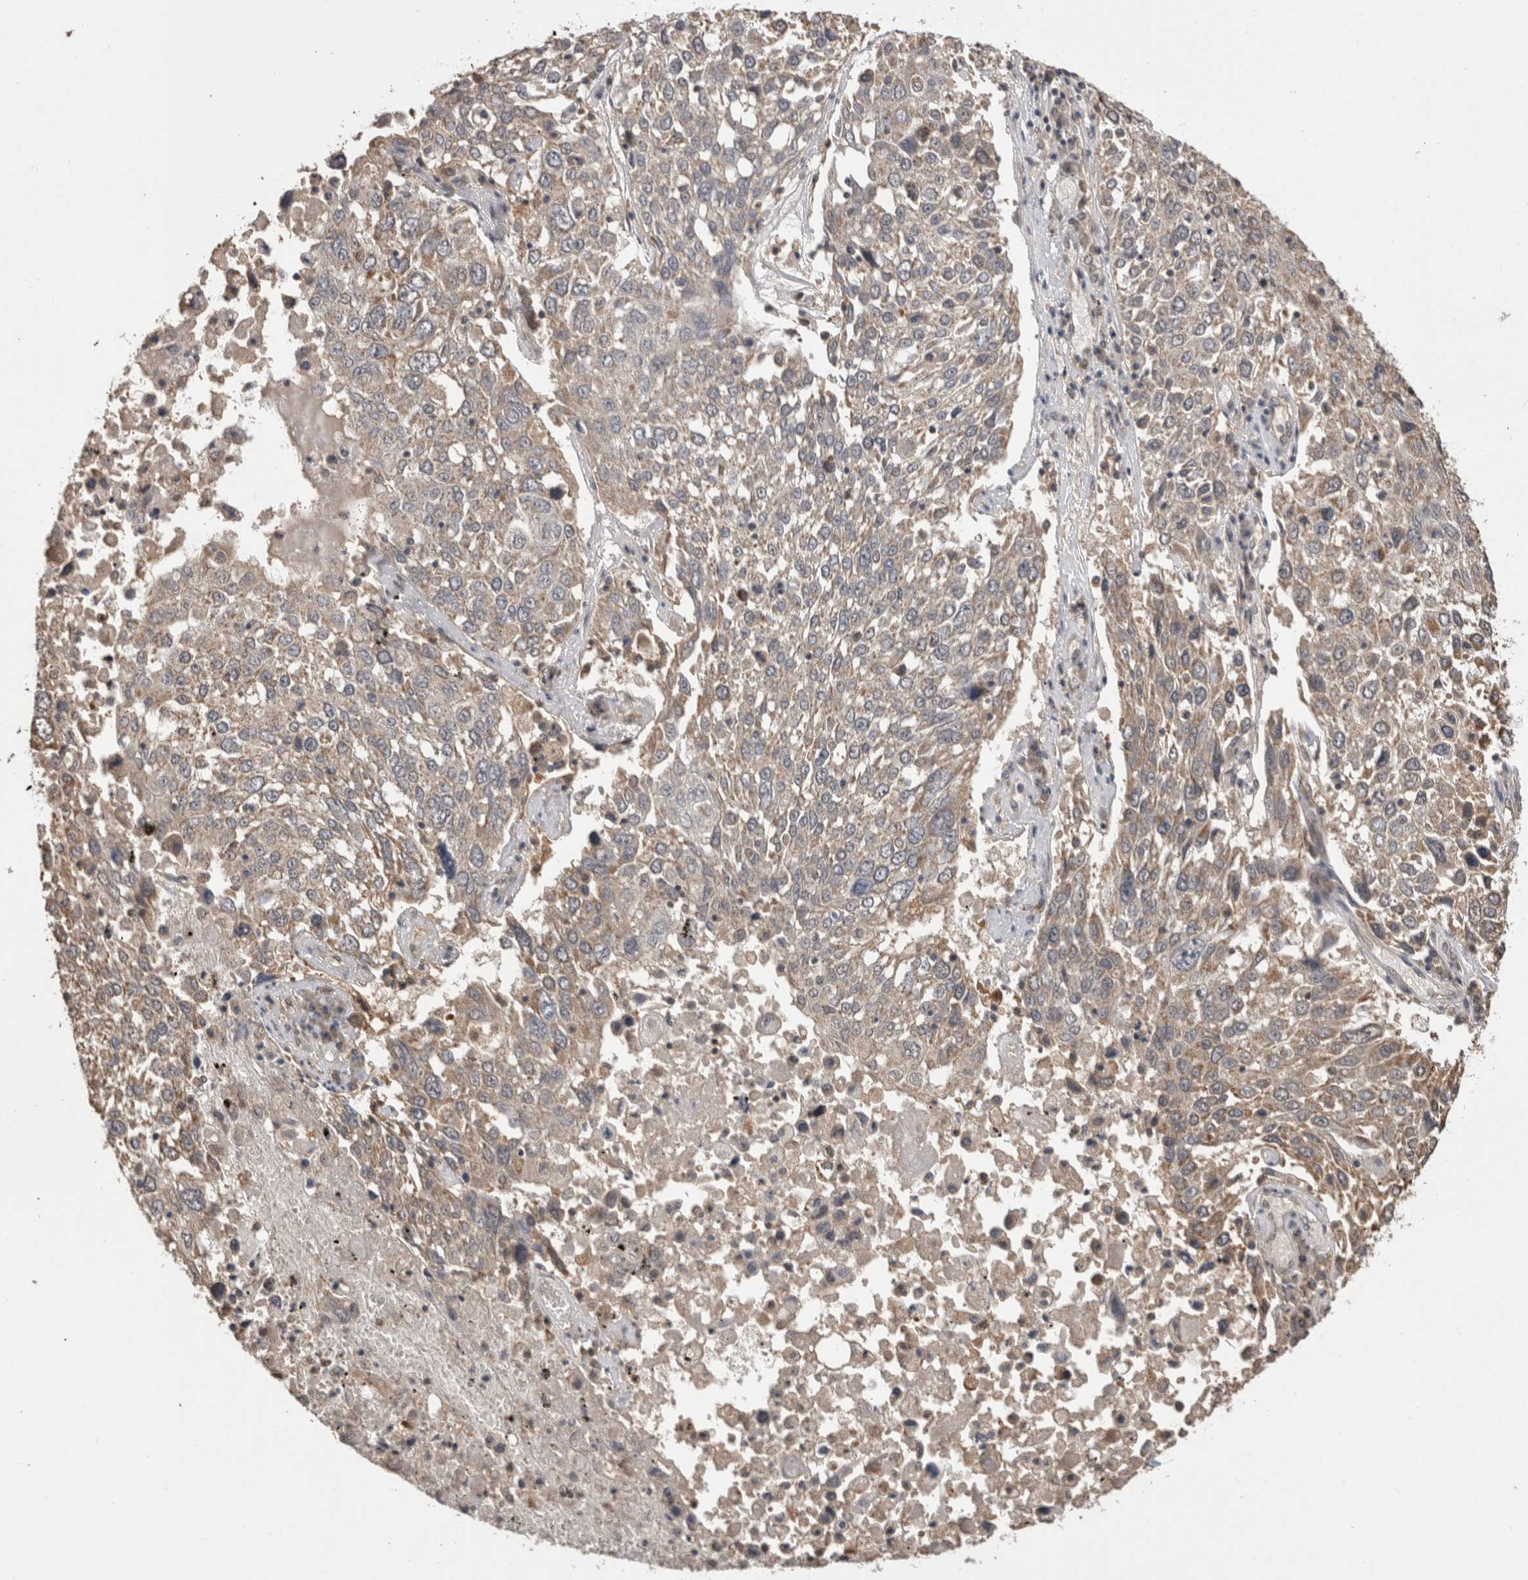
{"staining": {"intensity": "negative", "quantity": "none", "location": "none"}, "tissue": "lung cancer", "cell_type": "Tumor cells", "image_type": "cancer", "snomed": [{"axis": "morphology", "description": "Squamous cell carcinoma, NOS"}, {"axis": "topography", "description": "Lung"}], "caption": "Tumor cells are negative for brown protein staining in lung cancer. (Stains: DAB immunohistochemistry (IHC) with hematoxylin counter stain, Microscopy: brightfield microscopy at high magnification).", "gene": "PREP", "patient": {"sex": "male", "age": 65}}